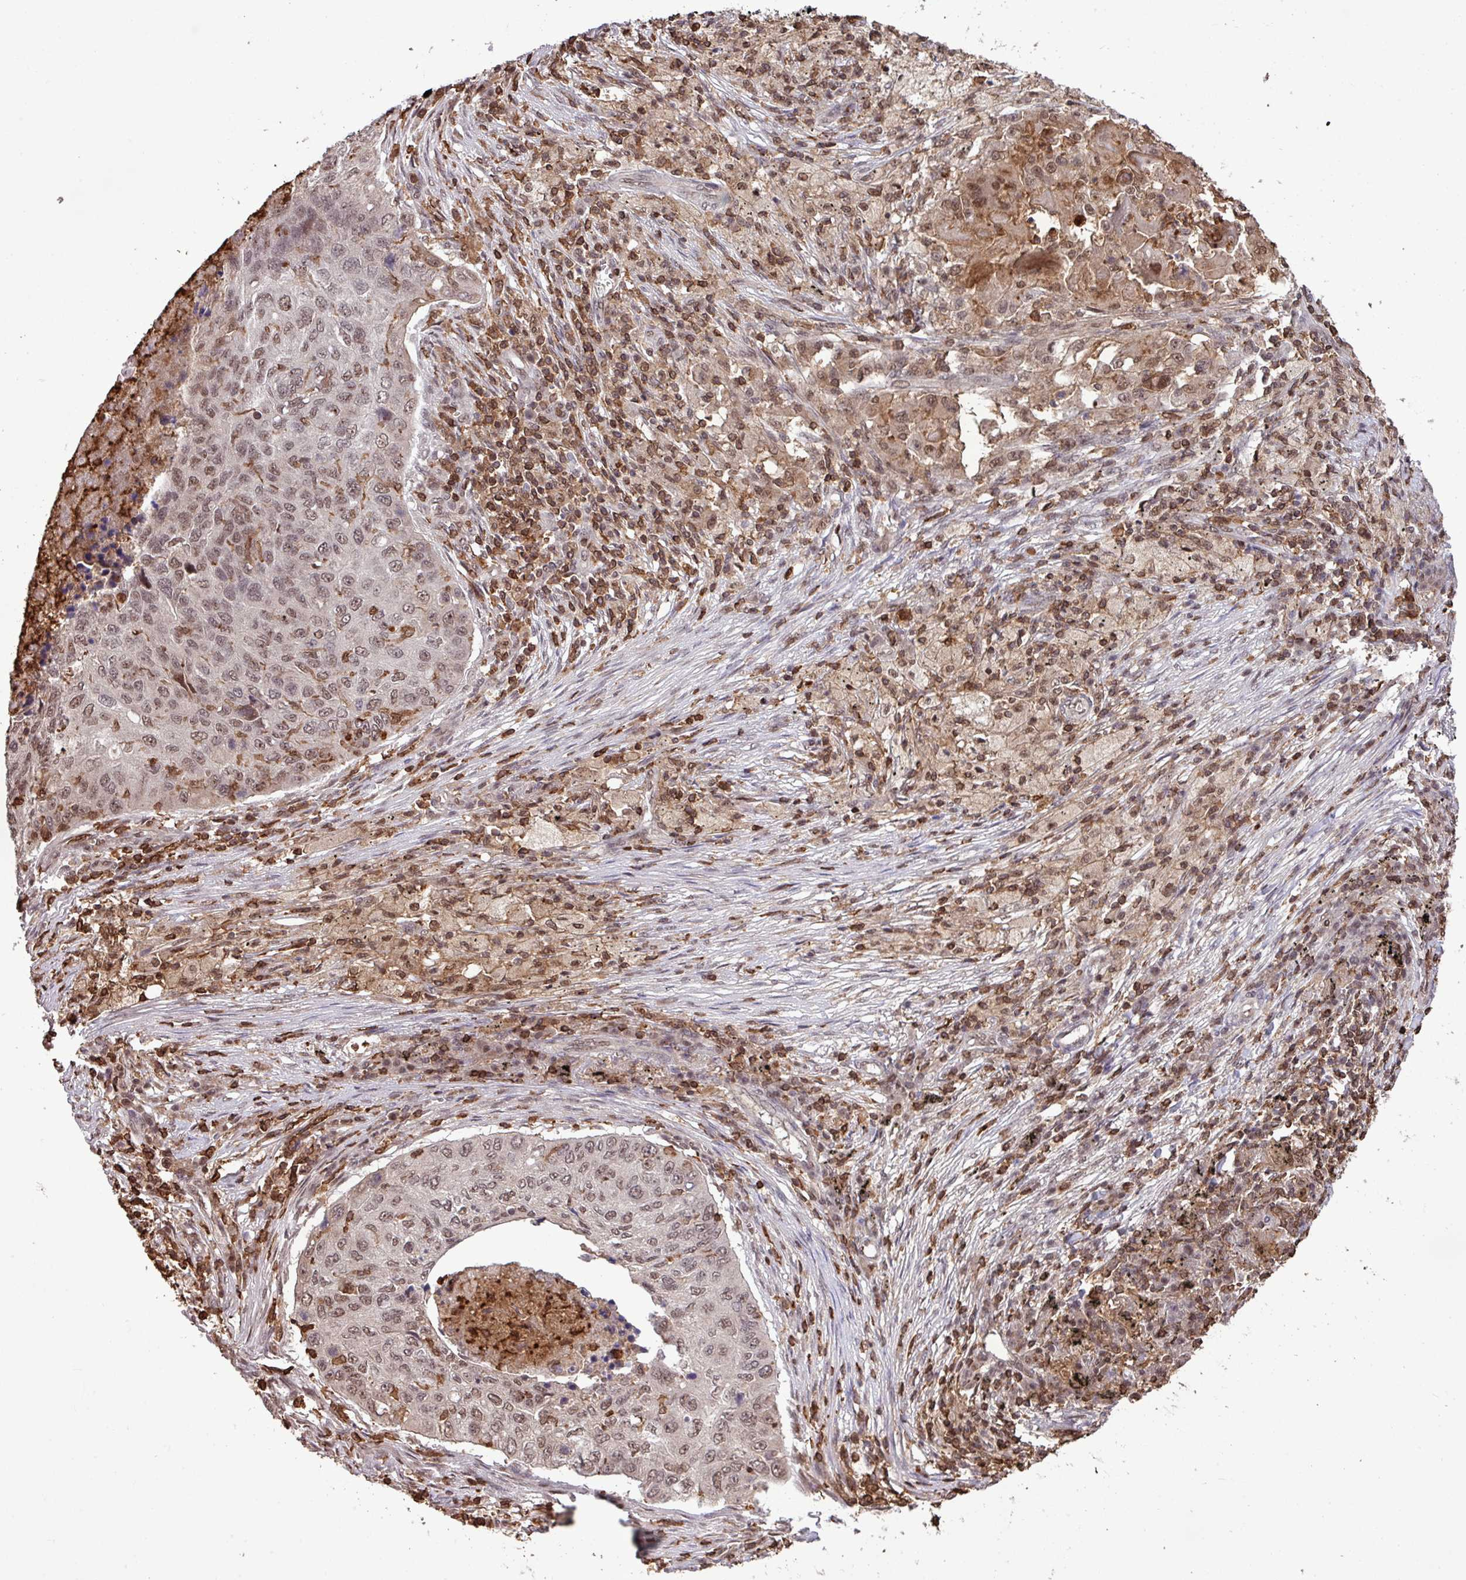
{"staining": {"intensity": "moderate", "quantity": ">75%", "location": "nuclear"}, "tissue": "lung cancer", "cell_type": "Tumor cells", "image_type": "cancer", "snomed": [{"axis": "morphology", "description": "Squamous cell carcinoma, NOS"}, {"axis": "topography", "description": "Lung"}], "caption": "The histopathology image reveals immunohistochemical staining of lung cancer. There is moderate nuclear staining is appreciated in about >75% of tumor cells. (DAB IHC, brown staining for protein, blue staining for nuclei).", "gene": "GON7", "patient": {"sex": "female", "age": 63}}